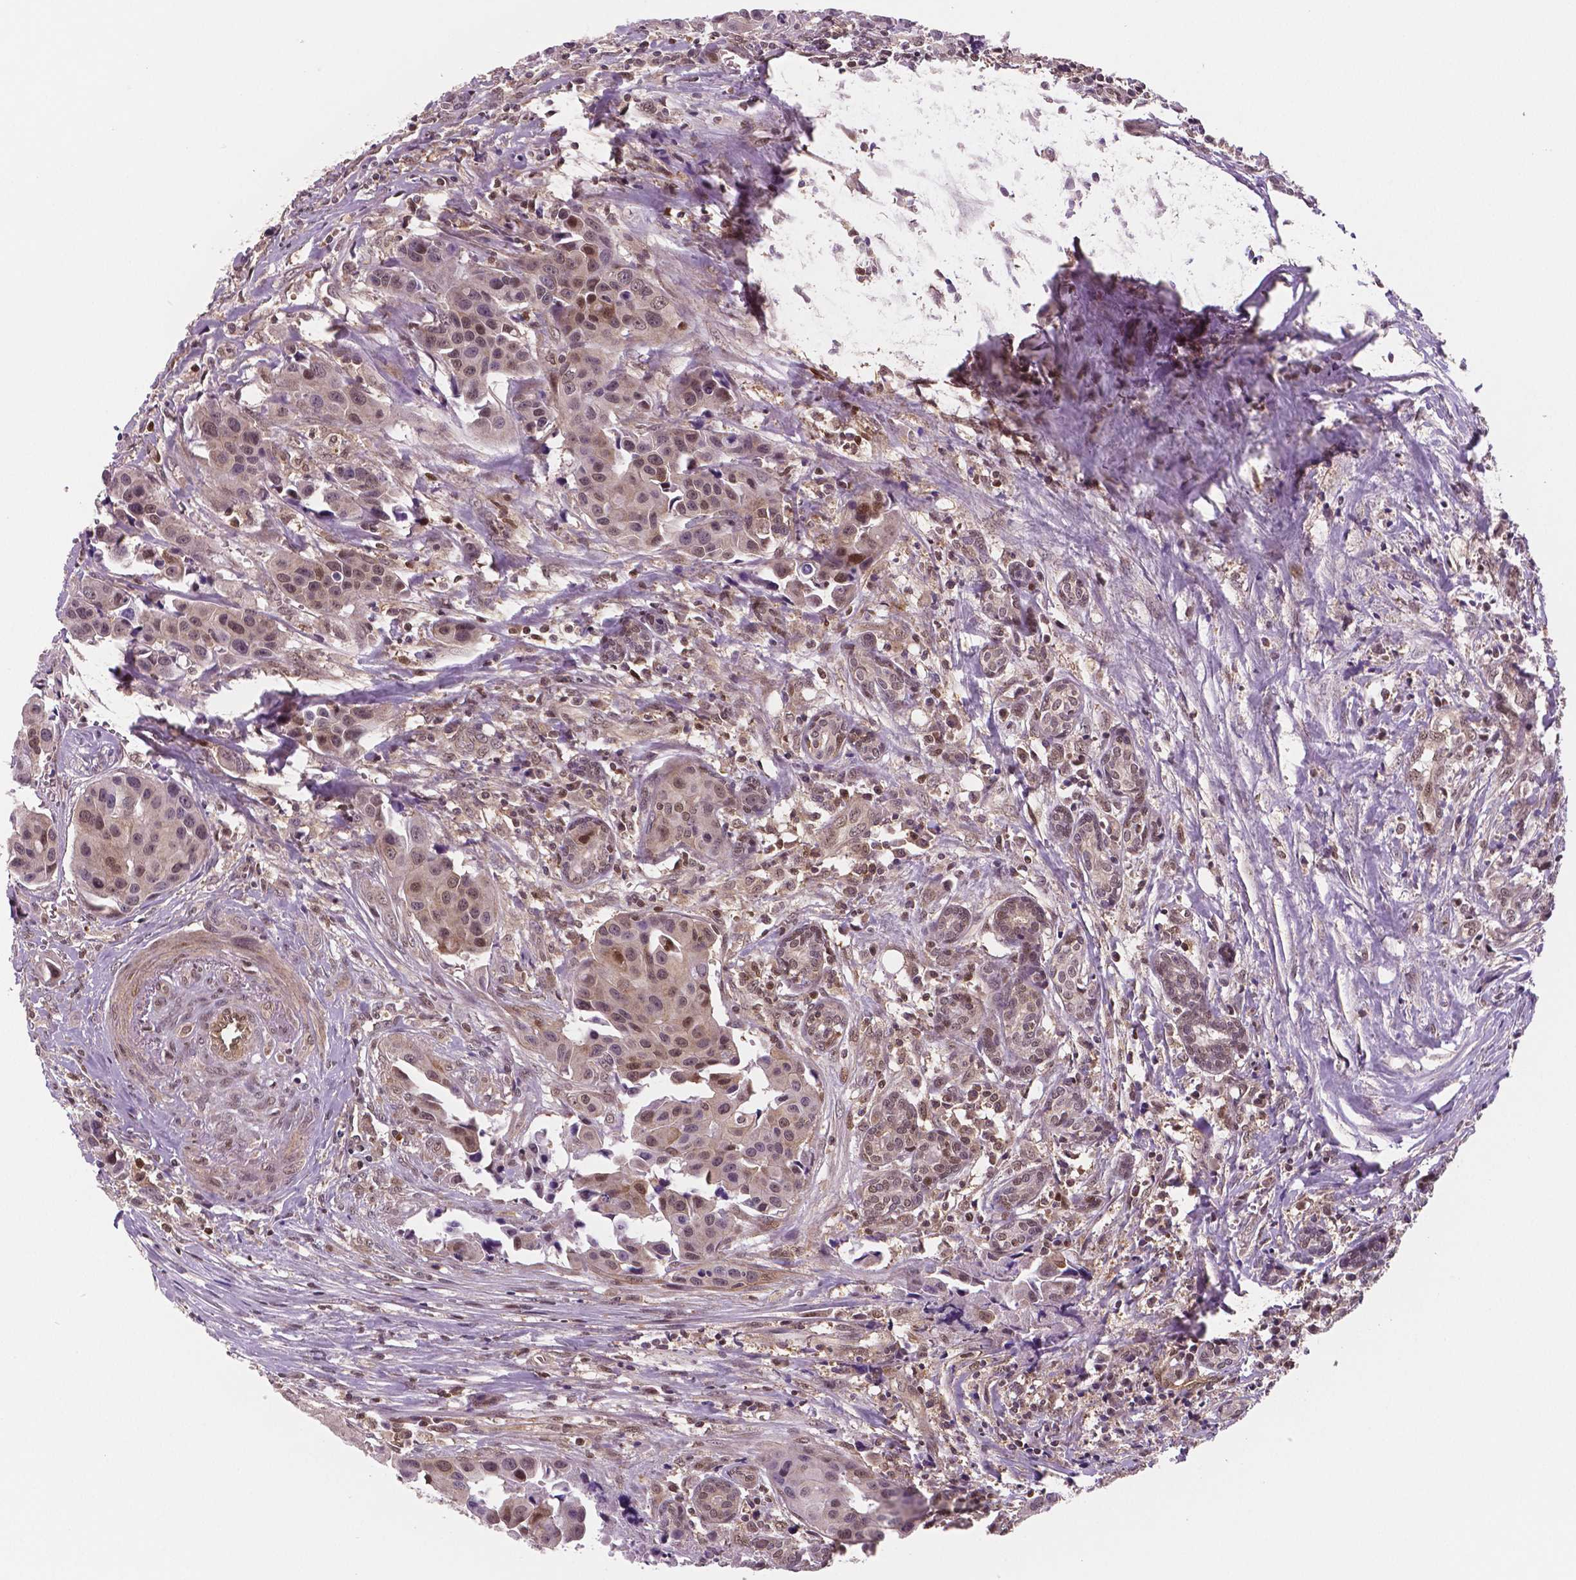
{"staining": {"intensity": "moderate", "quantity": ">75%", "location": "cytoplasmic/membranous,nuclear"}, "tissue": "head and neck cancer", "cell_type": "Tumor cells", "image_type": "cancer", "snomed": [{"axis": "morphology", "description": "Adenocarcinoma, NOS"}, {"axis": "topography", "description": "Head-Neck"}], "caption": "Head and neck adenocarcinoma stained with a brown dye reveals moderate cytoplasmic/membranous and nuclear positive positivity in about >75% of tumor cells.", "gene": "STAT3", "patient": {"sex": "male", "age": 76}}